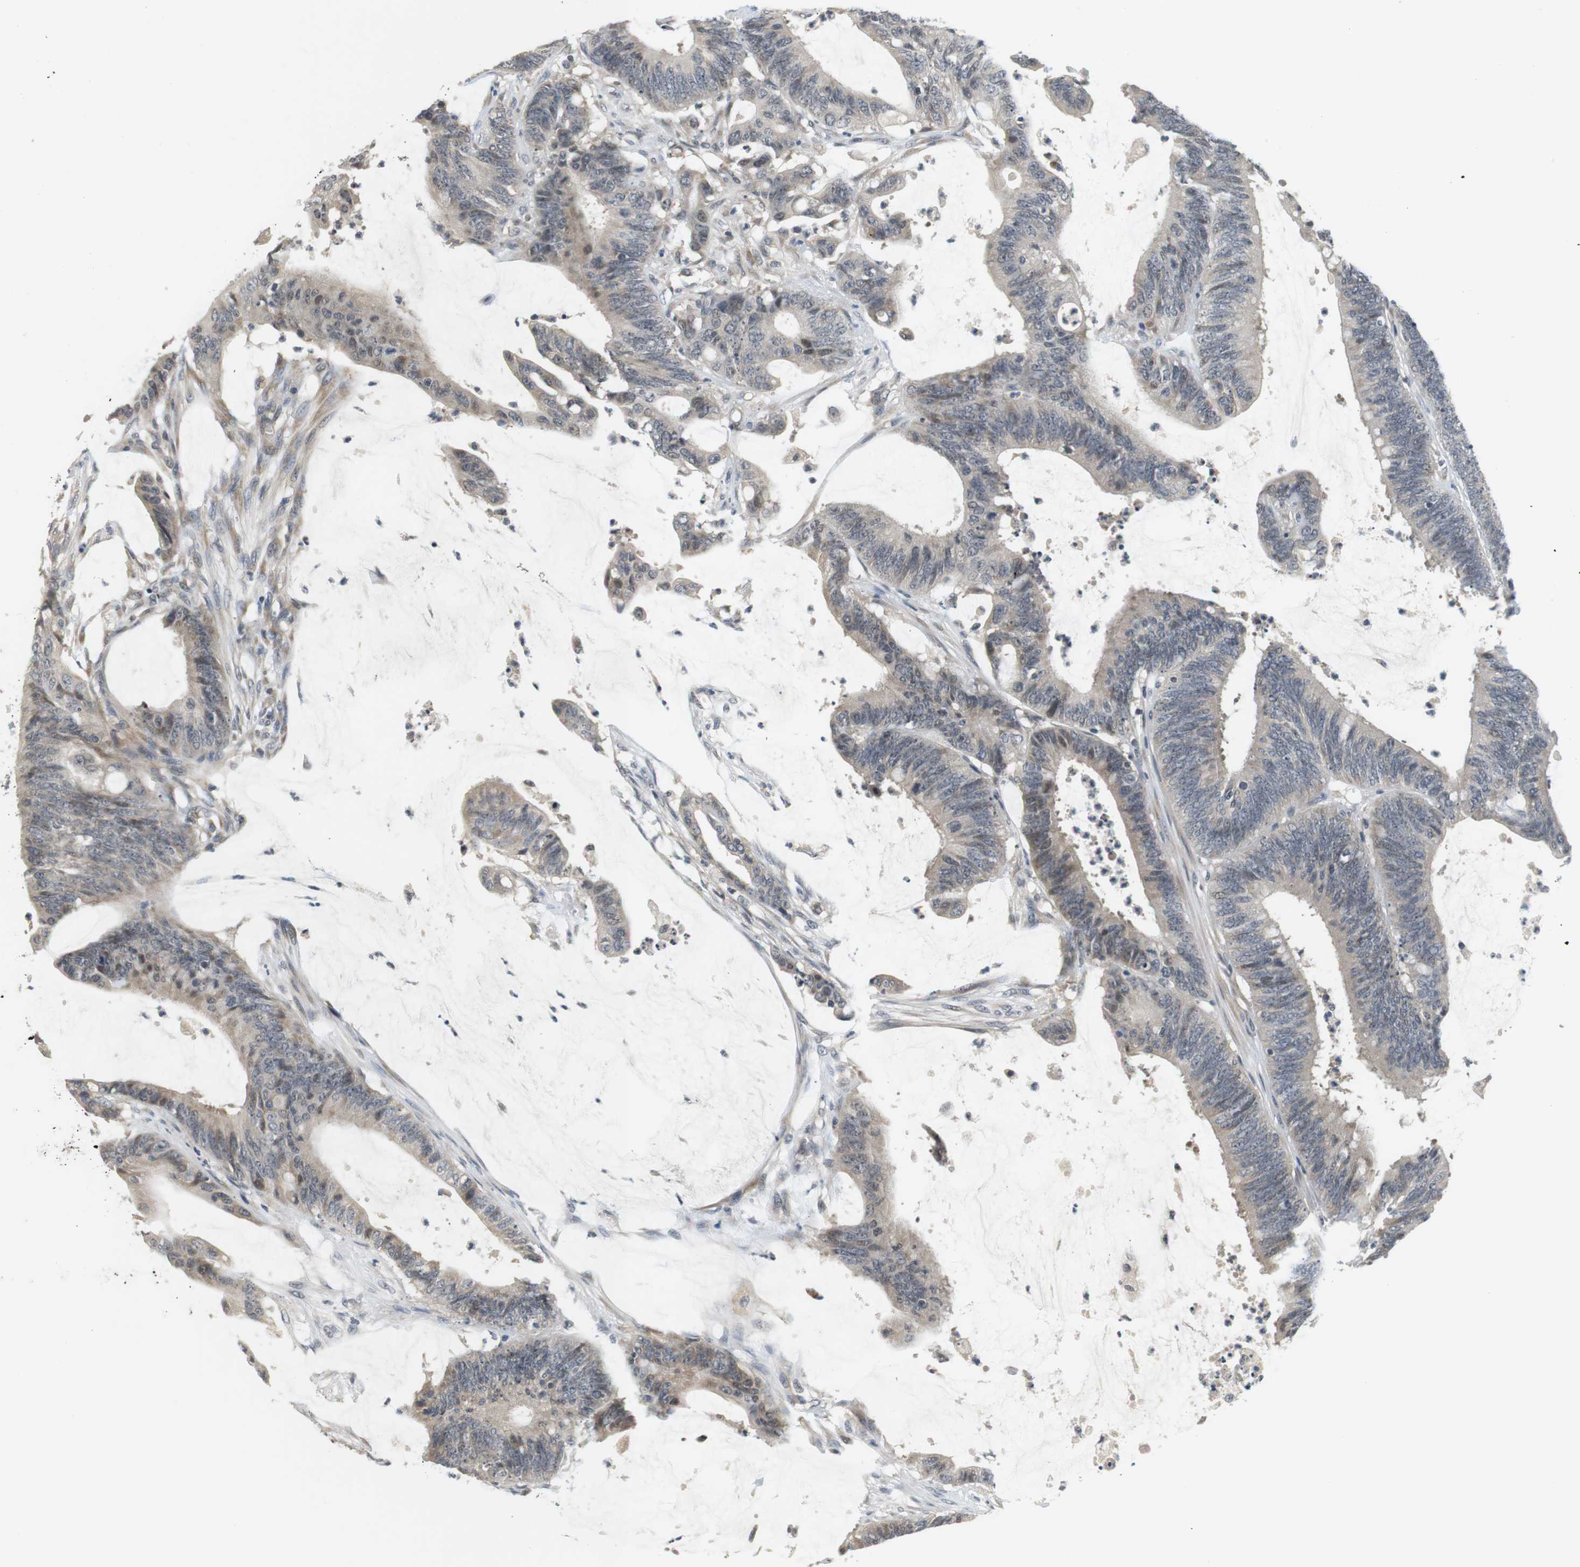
{"staining": {"intensity": "negative", "quantity": "none", "location": "none"}, "tissue": "colorectal cancer", "cell_type": "Tumor cells", "image_type": "cancer", "snomed": [{"axis": "morphology", "description": "Adenocarcinoma, NOS"}, {"axis": "topography", "description": "Rectum"}], "caption": "IHC image of neoplastic tissue: adenocarcinoma (colorectal) stained with DAB (3,3'-diaminobenzidine) shows no significant protein positivity in tumor cells. (DAB immunohistochemistry (IHC) with hematoxylin counter stain).", "gene": "WNT7A", "patient": {"sex": "female", "age": 66}}